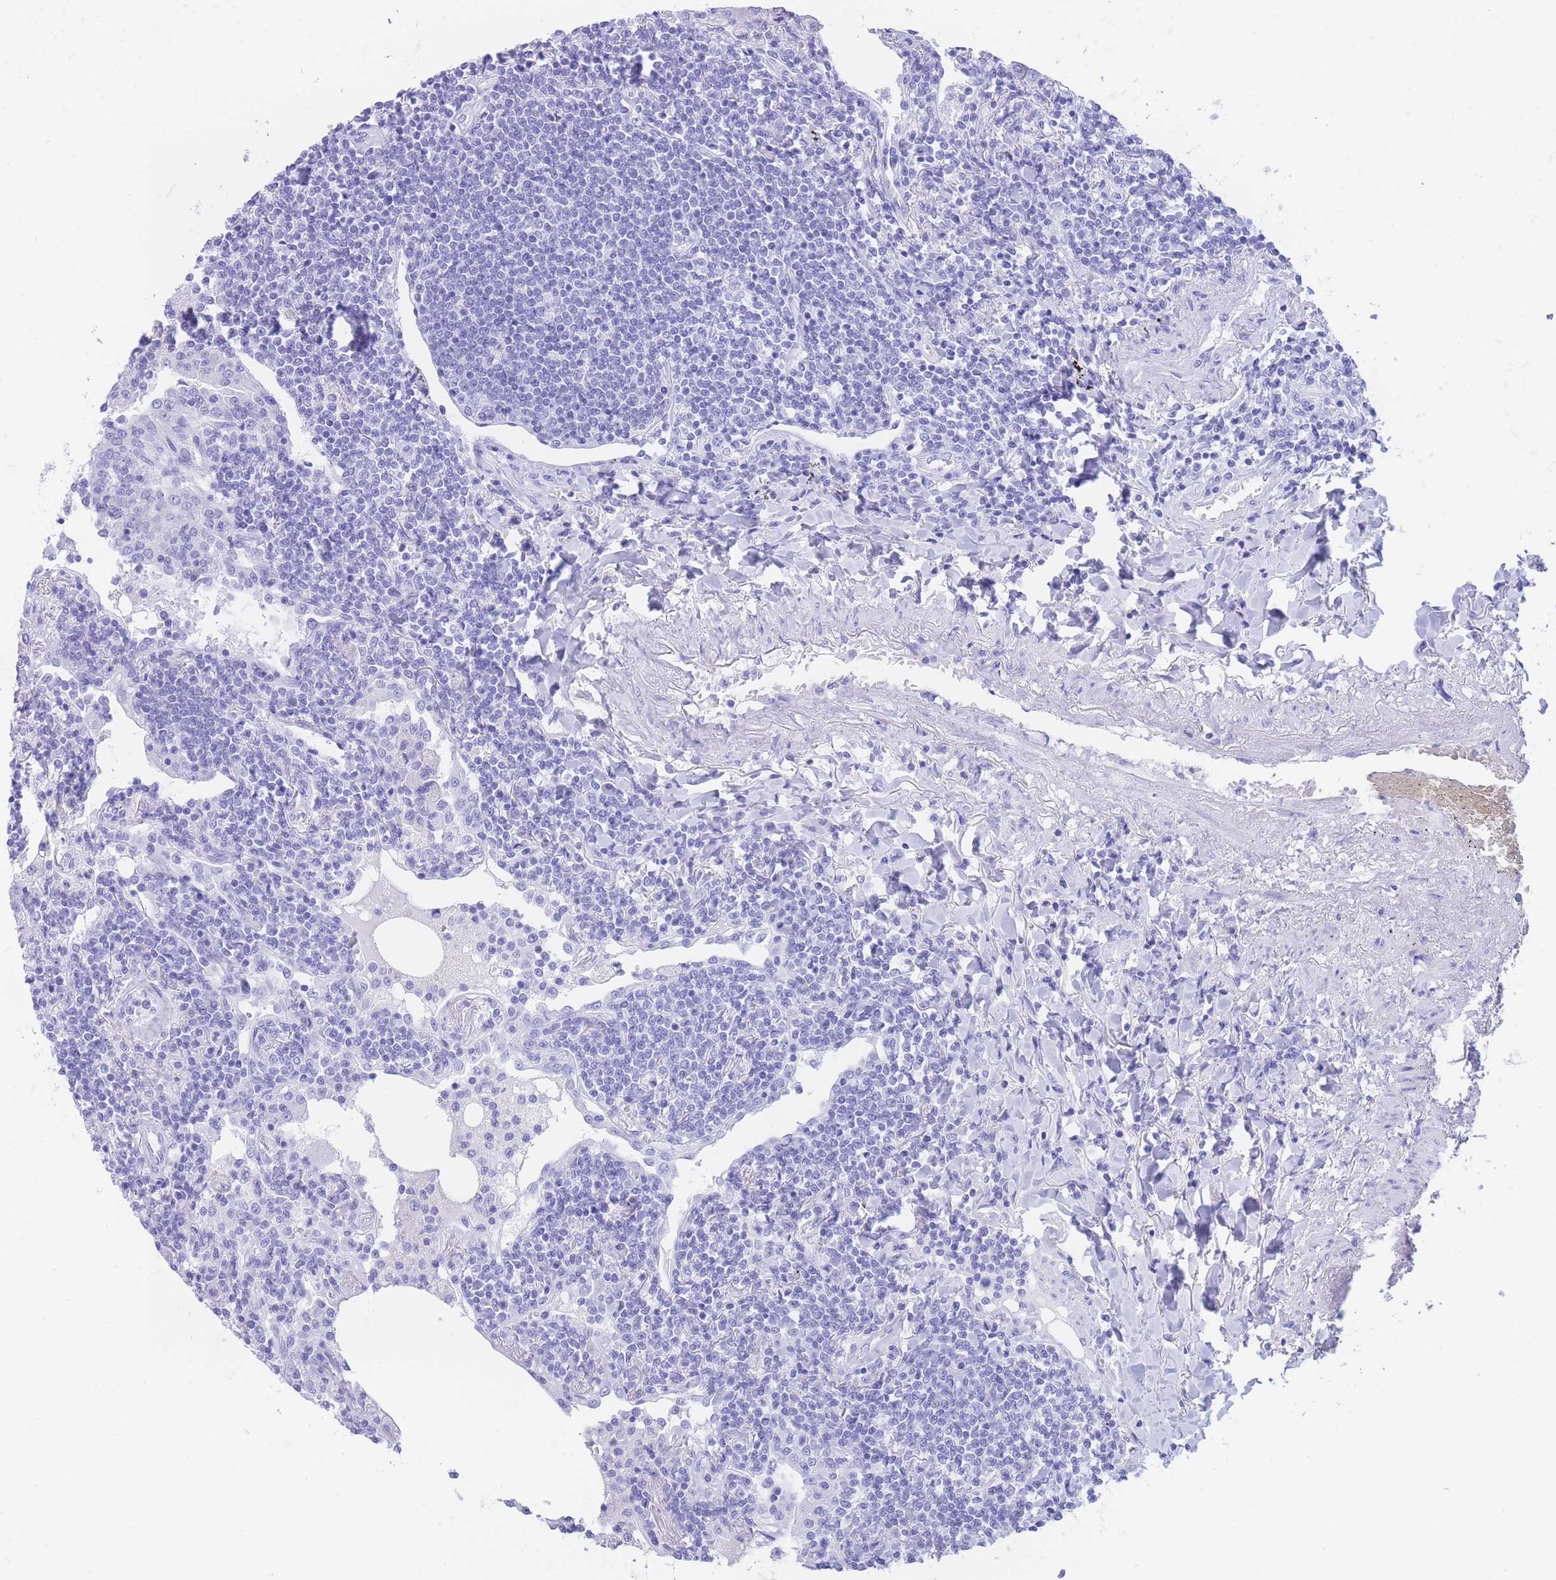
{"staining": {"intensity": "negative", "quantity": "none", "location": "none"}, "tissue": "lymphoma", "cell_type": "Tumor cells", "image_type": "cancer", "snomed": [{"axis": "morphology", "description": "Malignant lymphoma, non-Hodgkin's type, Low grade"}, {"axis": "topography", "description": "Lung"}], "caption": "Immunohistochemical staining of human lymphoma reveals no significant positivity in tumor cells.", "gene": "SLCO1B3", "patient": {"sex": "female", "age": 71}}